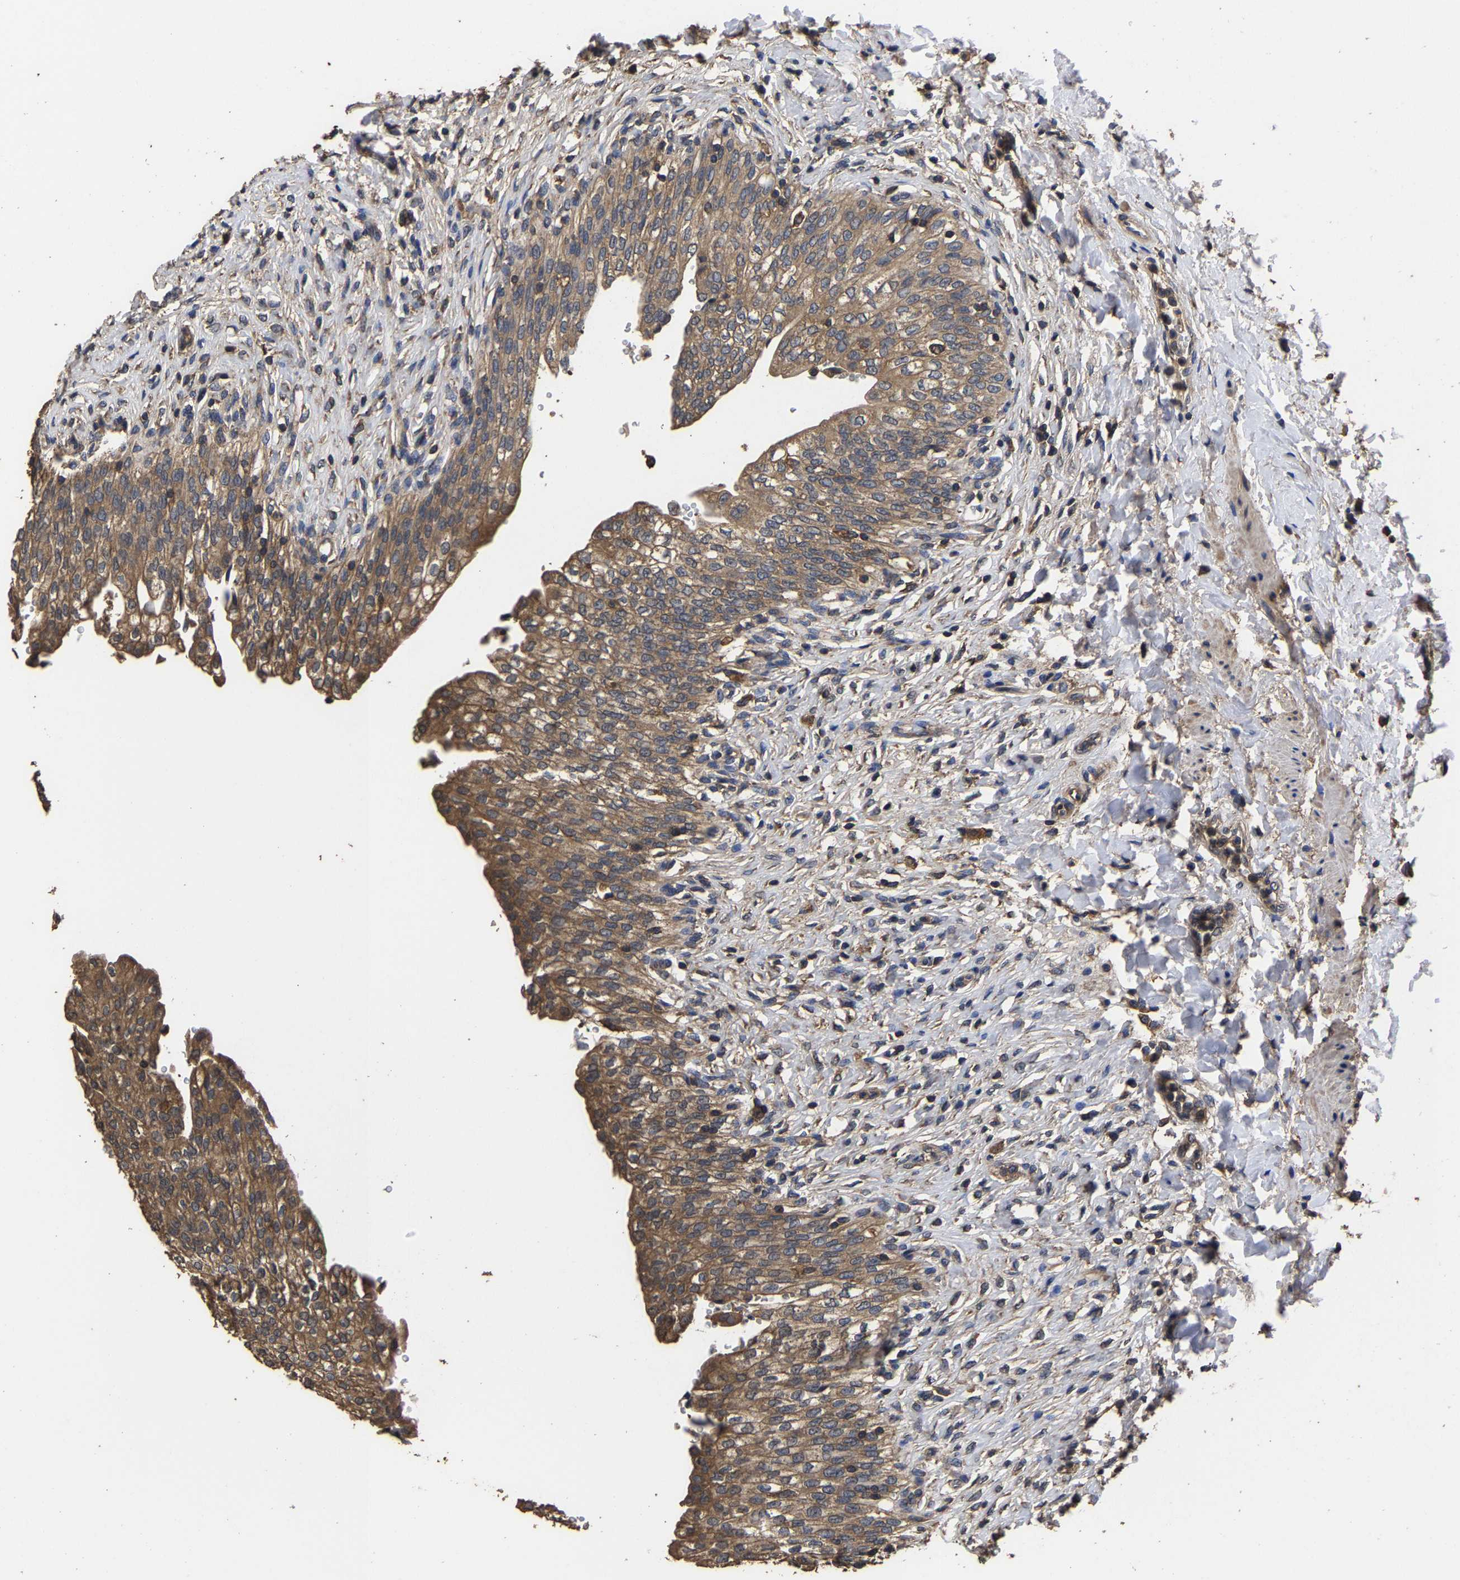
{"staining": {"intensity": "moderate", "quantity": ">75%", "location": "cytoplasmic/membranous"}, "tissue": "urinary bladder", "cell_type": "Urothelial cells", "image_type": "normal", "snomed": [{"axis": "morphology", "description": "Urothelial carcinoma, High grade"}, {"axis": "topography", "description": "Urinary bladder"}], "caption": "Immunohistochemistry (DAB (3,3'-diaminobenzidine)) staining of unremarkable urinary bladder demonstrates moderate cytoplasmic/membranous protein staining in about >75% of urothelial cells. The staining is performed using DAB (3,3'-diaminobenzidine) brown chromogen to label protein expression. The nuclei are counter-stained blue using hematoxylin.", "gene": "ITCH", "patient": {"sex": "male", "age": 46}}